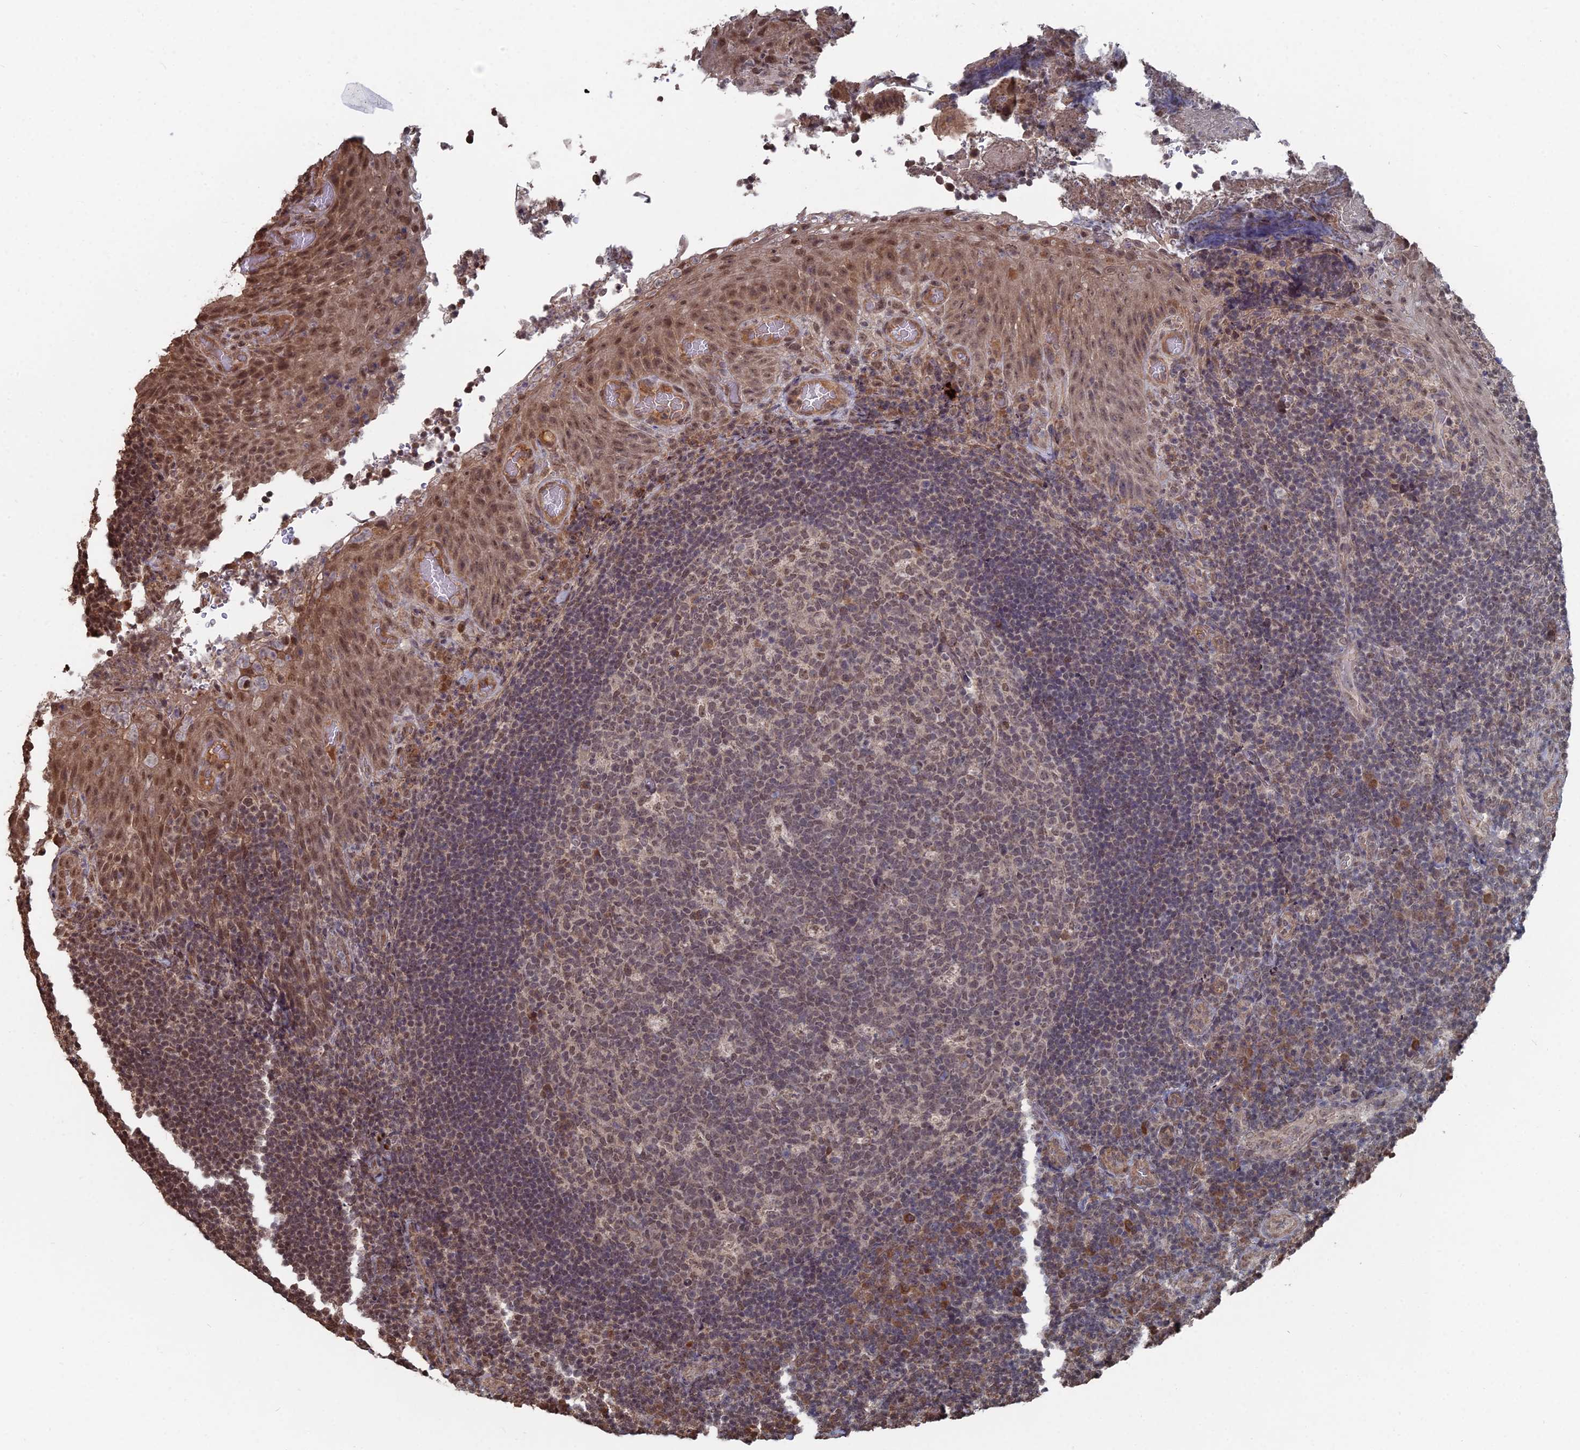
{"staining": {"intensity": "moderate", "quantity": "25%-75%", "location": "nuclear"}, "tissue": "tonsil", "cell_type": "Germinal center cells", "image_type": "normal", "snomed": [{"axis": "morphology", "description": "Normal tissue, NOS"}, {"axis": "topography", "description": "Tonsil"}], "caption": "A histopathology image of tonsil stained for a protein shows moderate nuclear brown staining in germinal center cells. The staining was performed using DAB, with brown indicating positive protein expression. Nuclei are stained blue with hematoxylin.", "gene": "CCNP", "patient": {"sex": "male", "age": 17}}